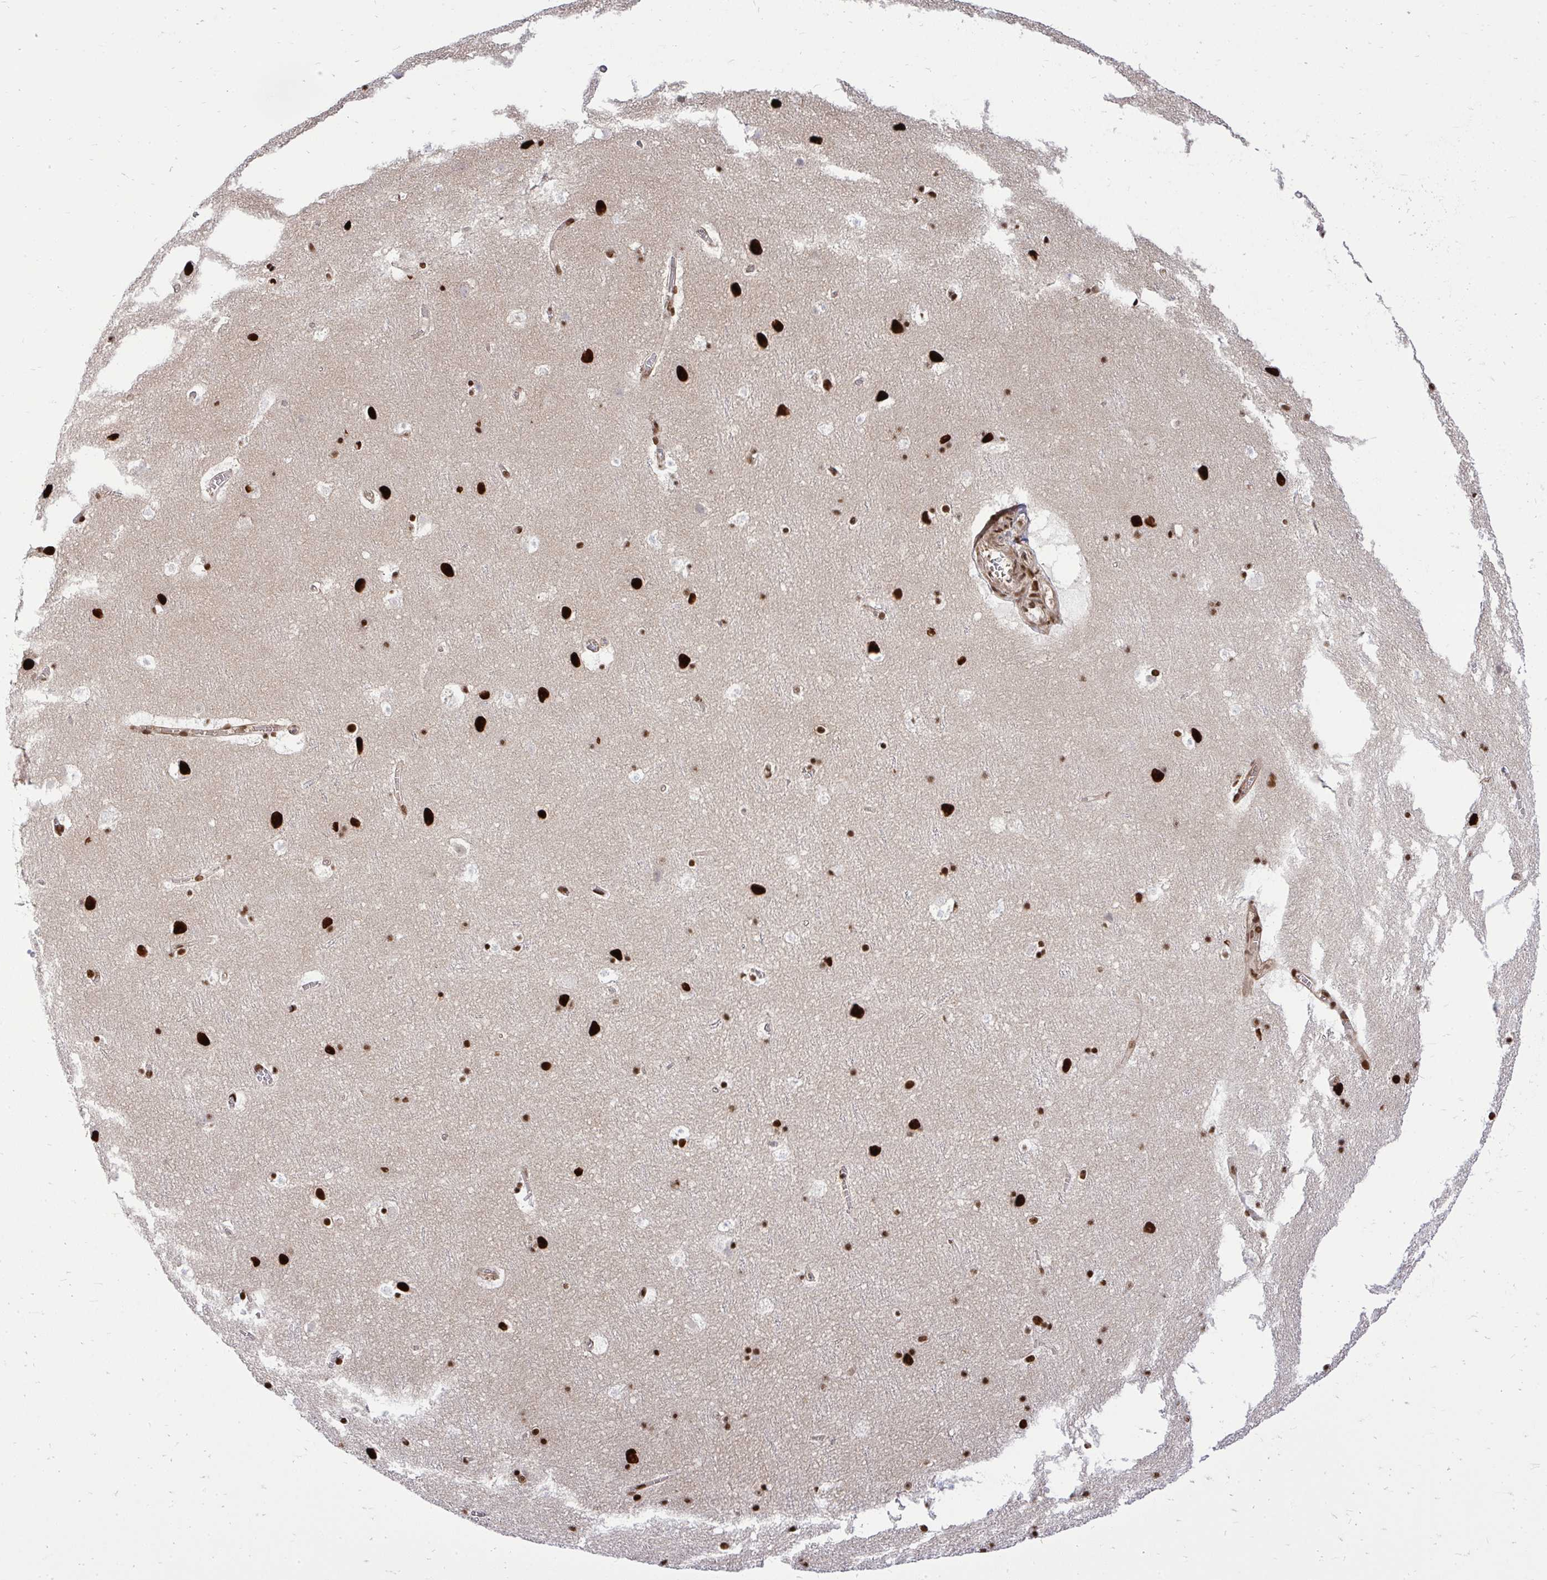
{"staining": {"intensity": "strong", "quantity": "25%-75%", "location": "nuclear"}, "tissue": "cerebral cortex", "cell_type": "Endothelial cells", "image_type": "normal", "snomed": [{"axis": "morphology", "description": "Normal tissue, NOS"}, {"axis": "topography", "description": "Cerebral cortex"}], "caption": "Cerebral cortex stained with DAB (3,3'-diaminobenzidine) immunohistochemistry demonstrates high levels of strong nuclear expression in approximately 25%-75% of endothelial cells. The staining was performed using DAB (3,3'-diaminobenzidine) to visualize the protein expression in brown, while the nuclei were stained in blue with hematoxylin (Magnification: 20x).", "gene": "TBL1Y", "patient": {"sex": "female", "age": 42}}